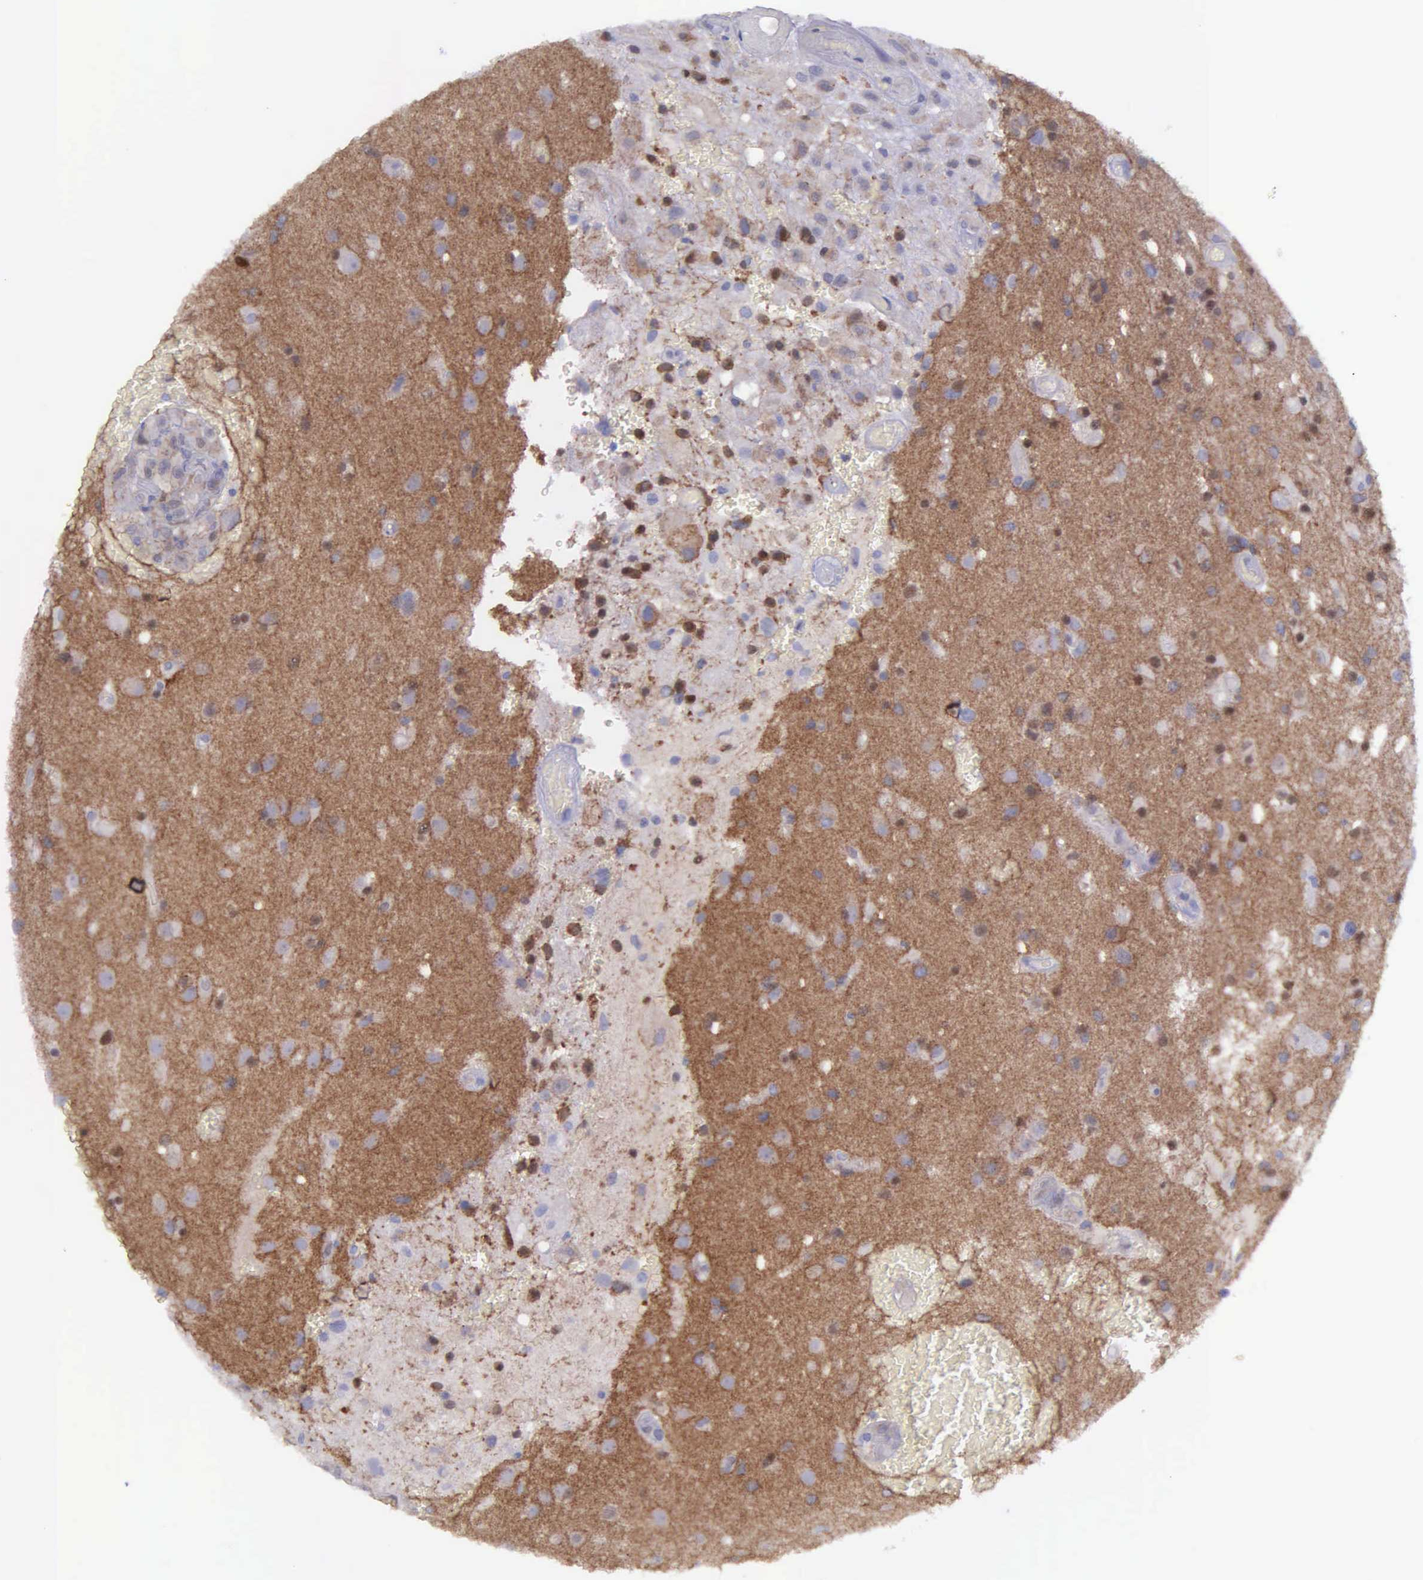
{"staining": {"intensity": "negative", "quantity": "none", "location": "none"}, "tissue": "glioma", "cell_type": "Tumor cells", "image_type": "cancer", "snomed": [{"axis": "morphology", "description": "Glioma, malignant, High grade"}, {"axis": "topography", "description": "Brain"}], "caption": "Human high-grade glioma (malignant) stained for a protein using IHC demonstrates no expression in tumor cells.", "gene": "MICAL3", "patient": {"sex": "male", "age": 48}}